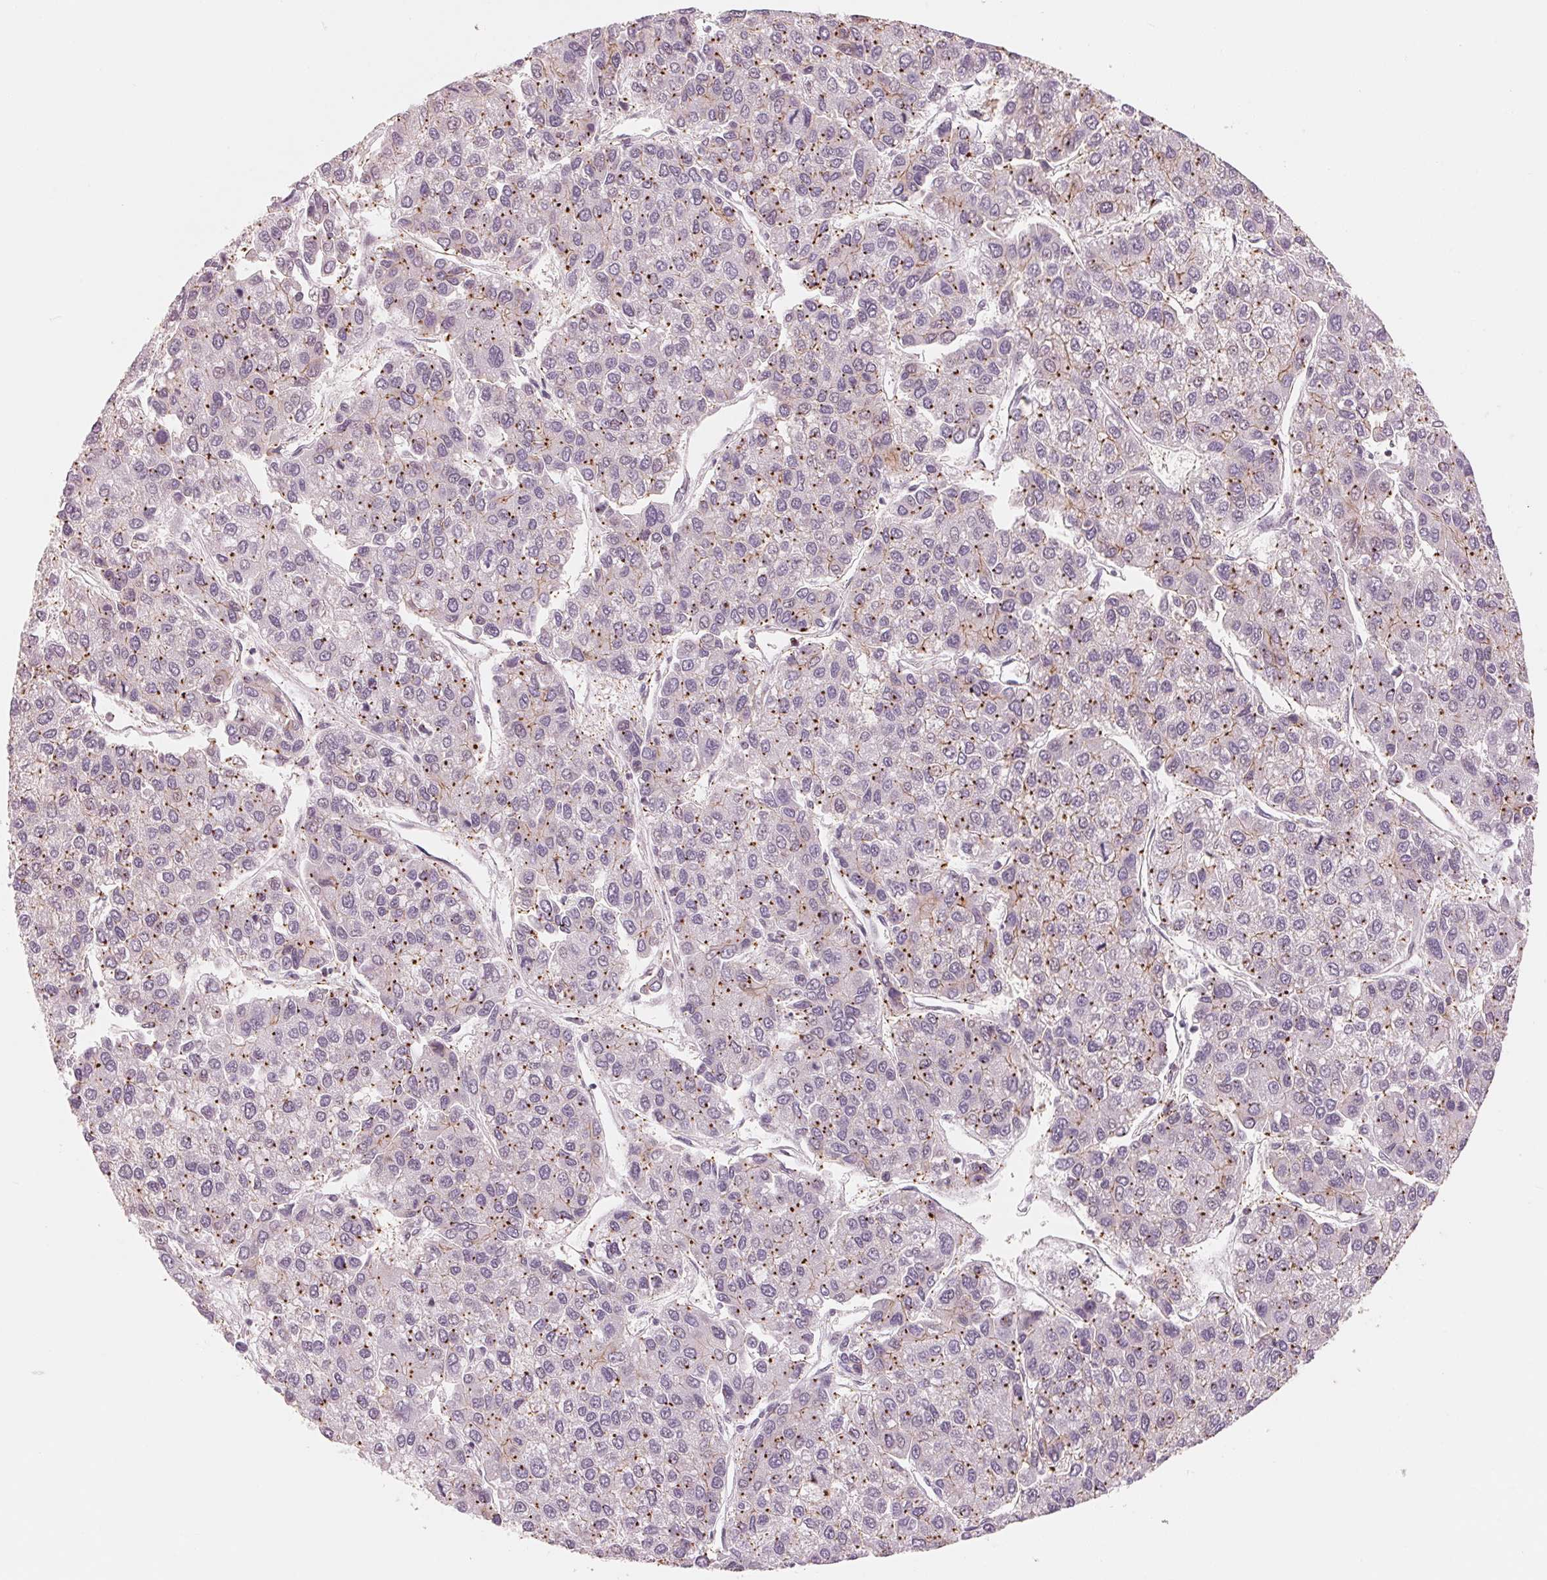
{"staining": {"intensity": "strong", "quantity": "25%-75%", "location": "cytoplasmic/membranous"}, "tissue": "liver cancer", "cell_type": "Tumor cells", "image_type": "cancer", "snomed": [{"axis": "morphology", "description": "Carcinoma, Hepatocellular, NOS"}, {"axis": "topography", "description": "Liver"}], "caption": "Immunohistochemistry histopathology image of neoplastic tissue: liver cancer stained using IHC reveals high levels of strong protein expression localized specifically in the cytoplasmic/membranous of tumor cells, appearing as a cytoplasmic/membranous brown color.", "gene": "SLC17A4", "patient": {"sex": "female", "age": 66}}